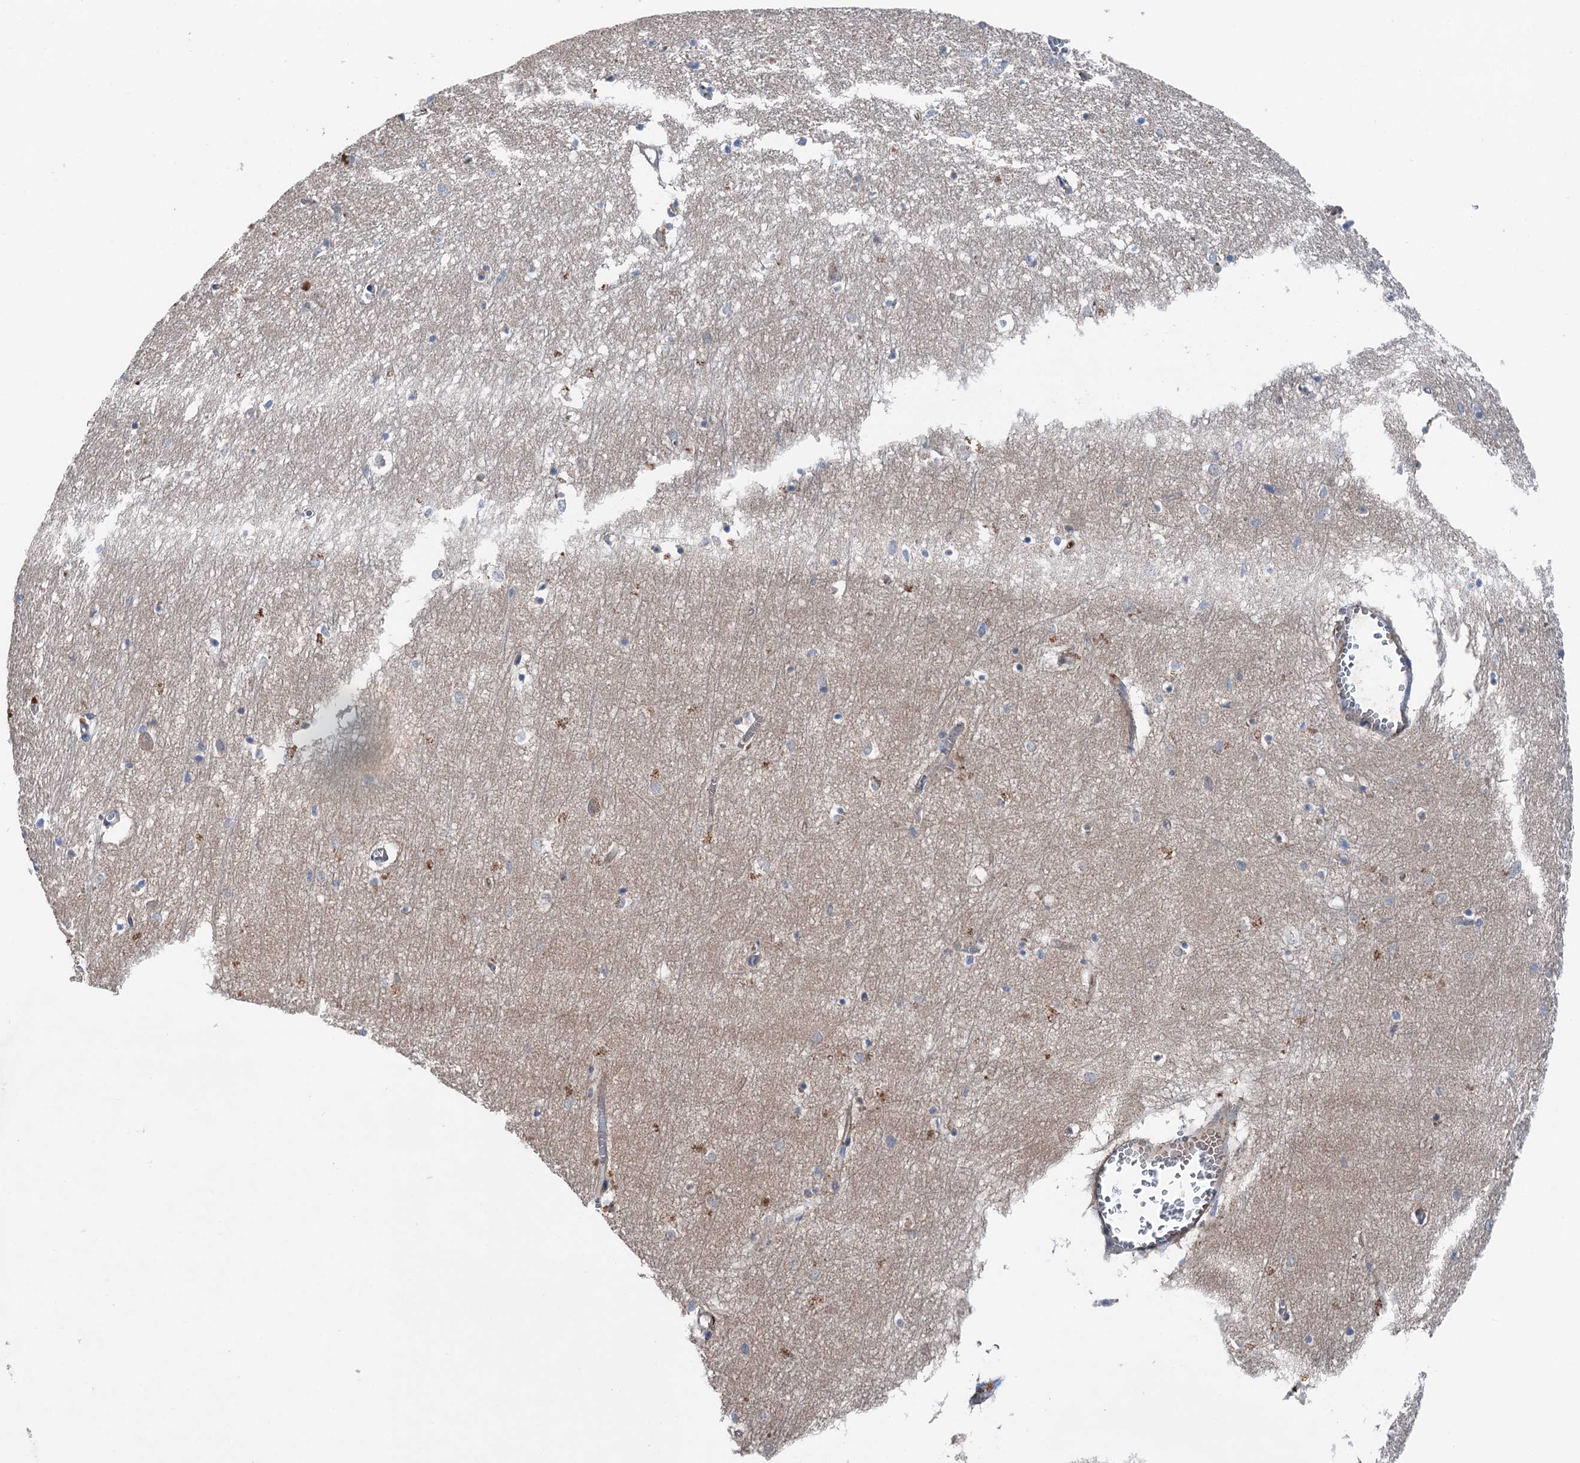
{"staining": {"intensity": "moderate", "quantity": "<25%", "location": "cytoplasmic/membranous"}, "tissue": "hippocampus", "cell_type": "Glial cells", "image_type": "normal", "snomed": [{"axis": "morphology", "description": "Normal tissue, NOS"}, {"axis": "topography", "description": "Hippocampus"}], "caption": "DAB immunohistochemical staining of benign hippocampus reveals moderate cytoplasmic/membranous protein staining in about <25% of glial cells.", "gene": "SLC2A10", "patient": {"sex": "female", "age": 64}}